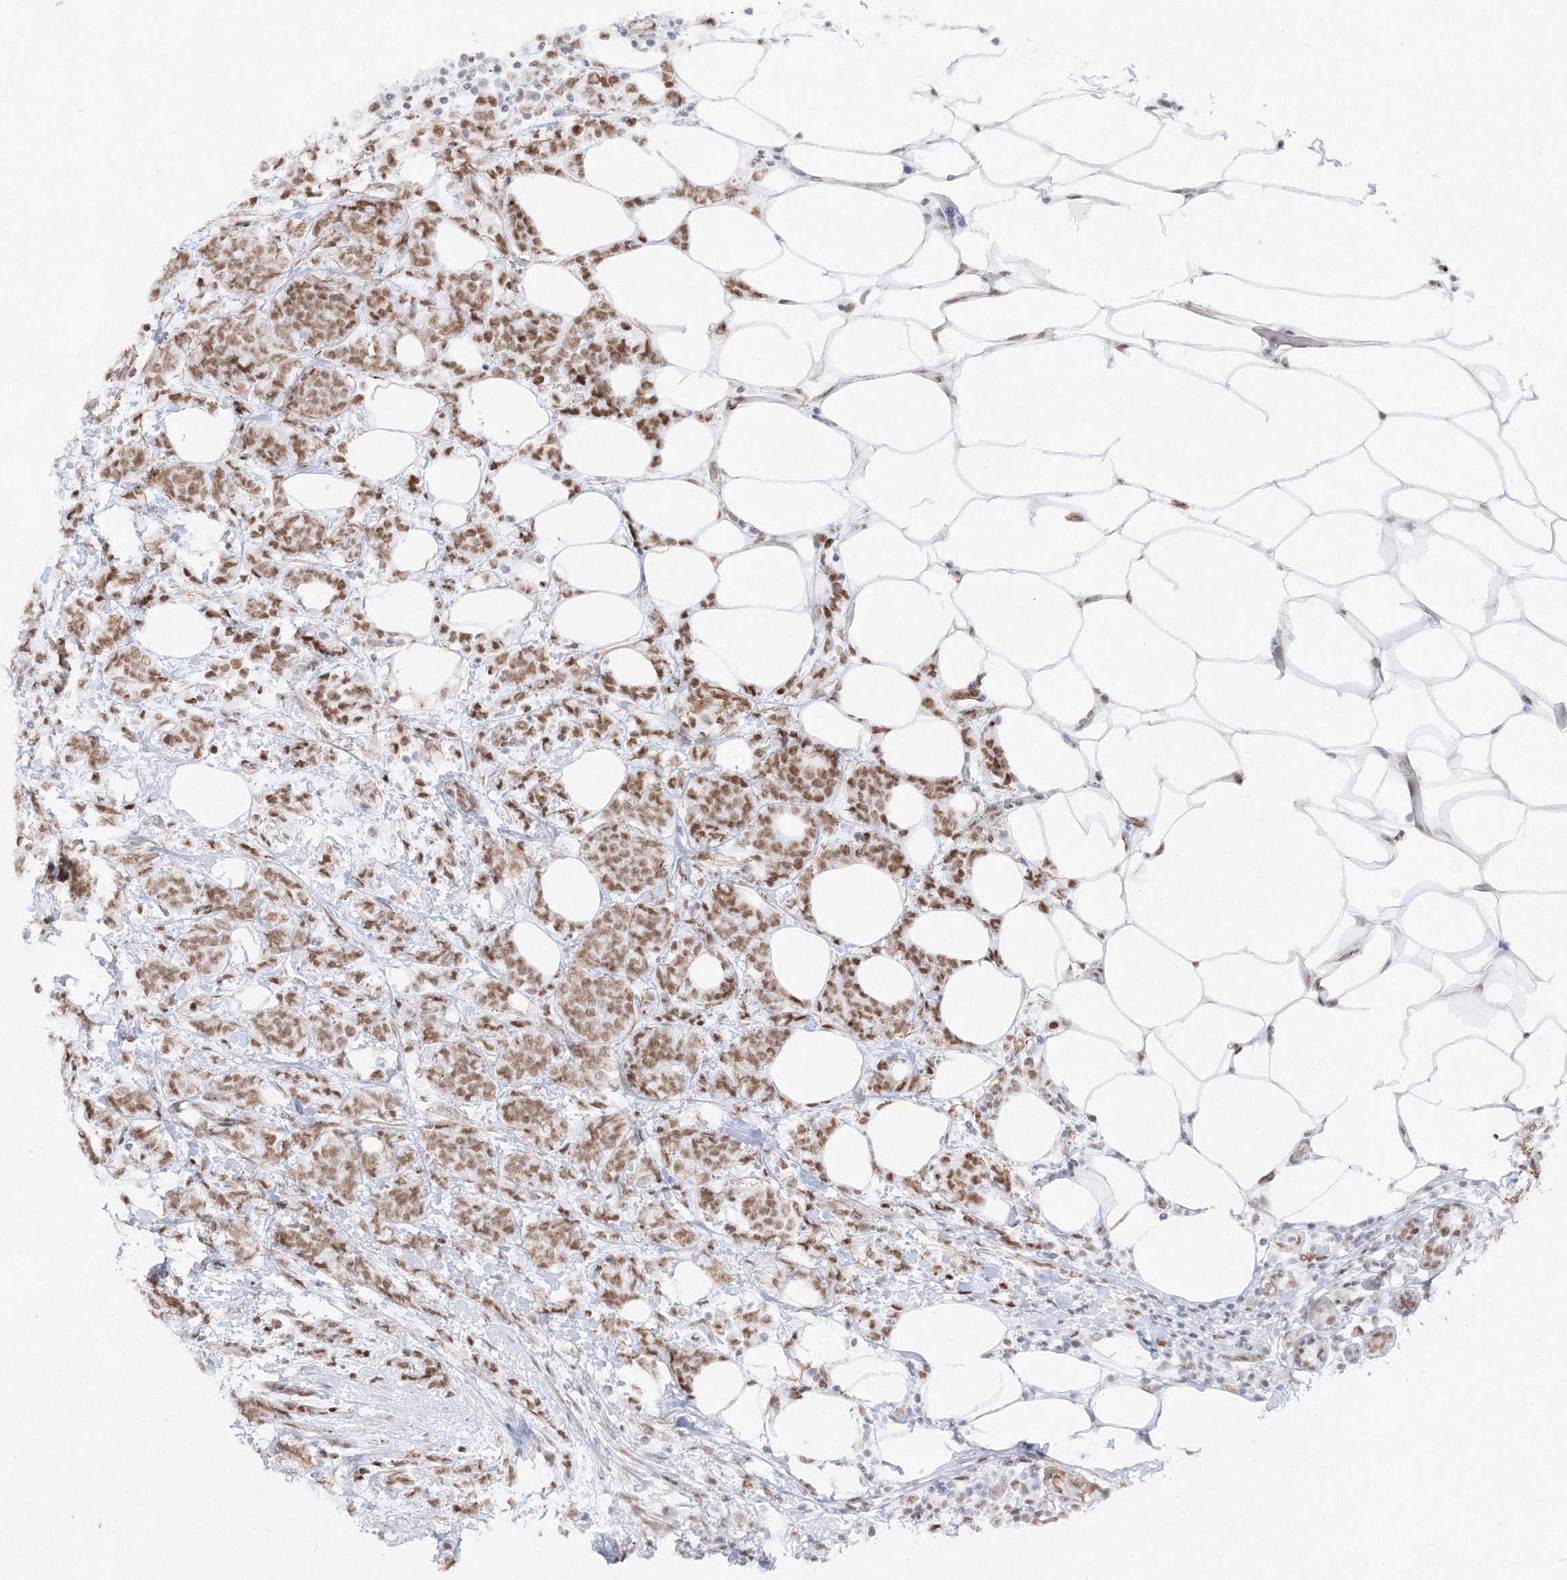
{"staining": {"intensity": "moderate", "quantity": ">75%", "location": "nuclear"}, "tissue": "breast cancer", "cell_type": "Tumor cells", "image_type": "cancer", "snomed": [{"axis": "morphology", "description": "Lobular carcinoma"}, {"axis": "topography", "description": "Breast"}], "caption": "The image shows immunohistochemical staining of lobular carcinoma (breast). There is moderate nuclear positivity is present in about >75% of tumor cells.", "gene": "ZNF638", "patient": {"sex": "female", "age": 58}}